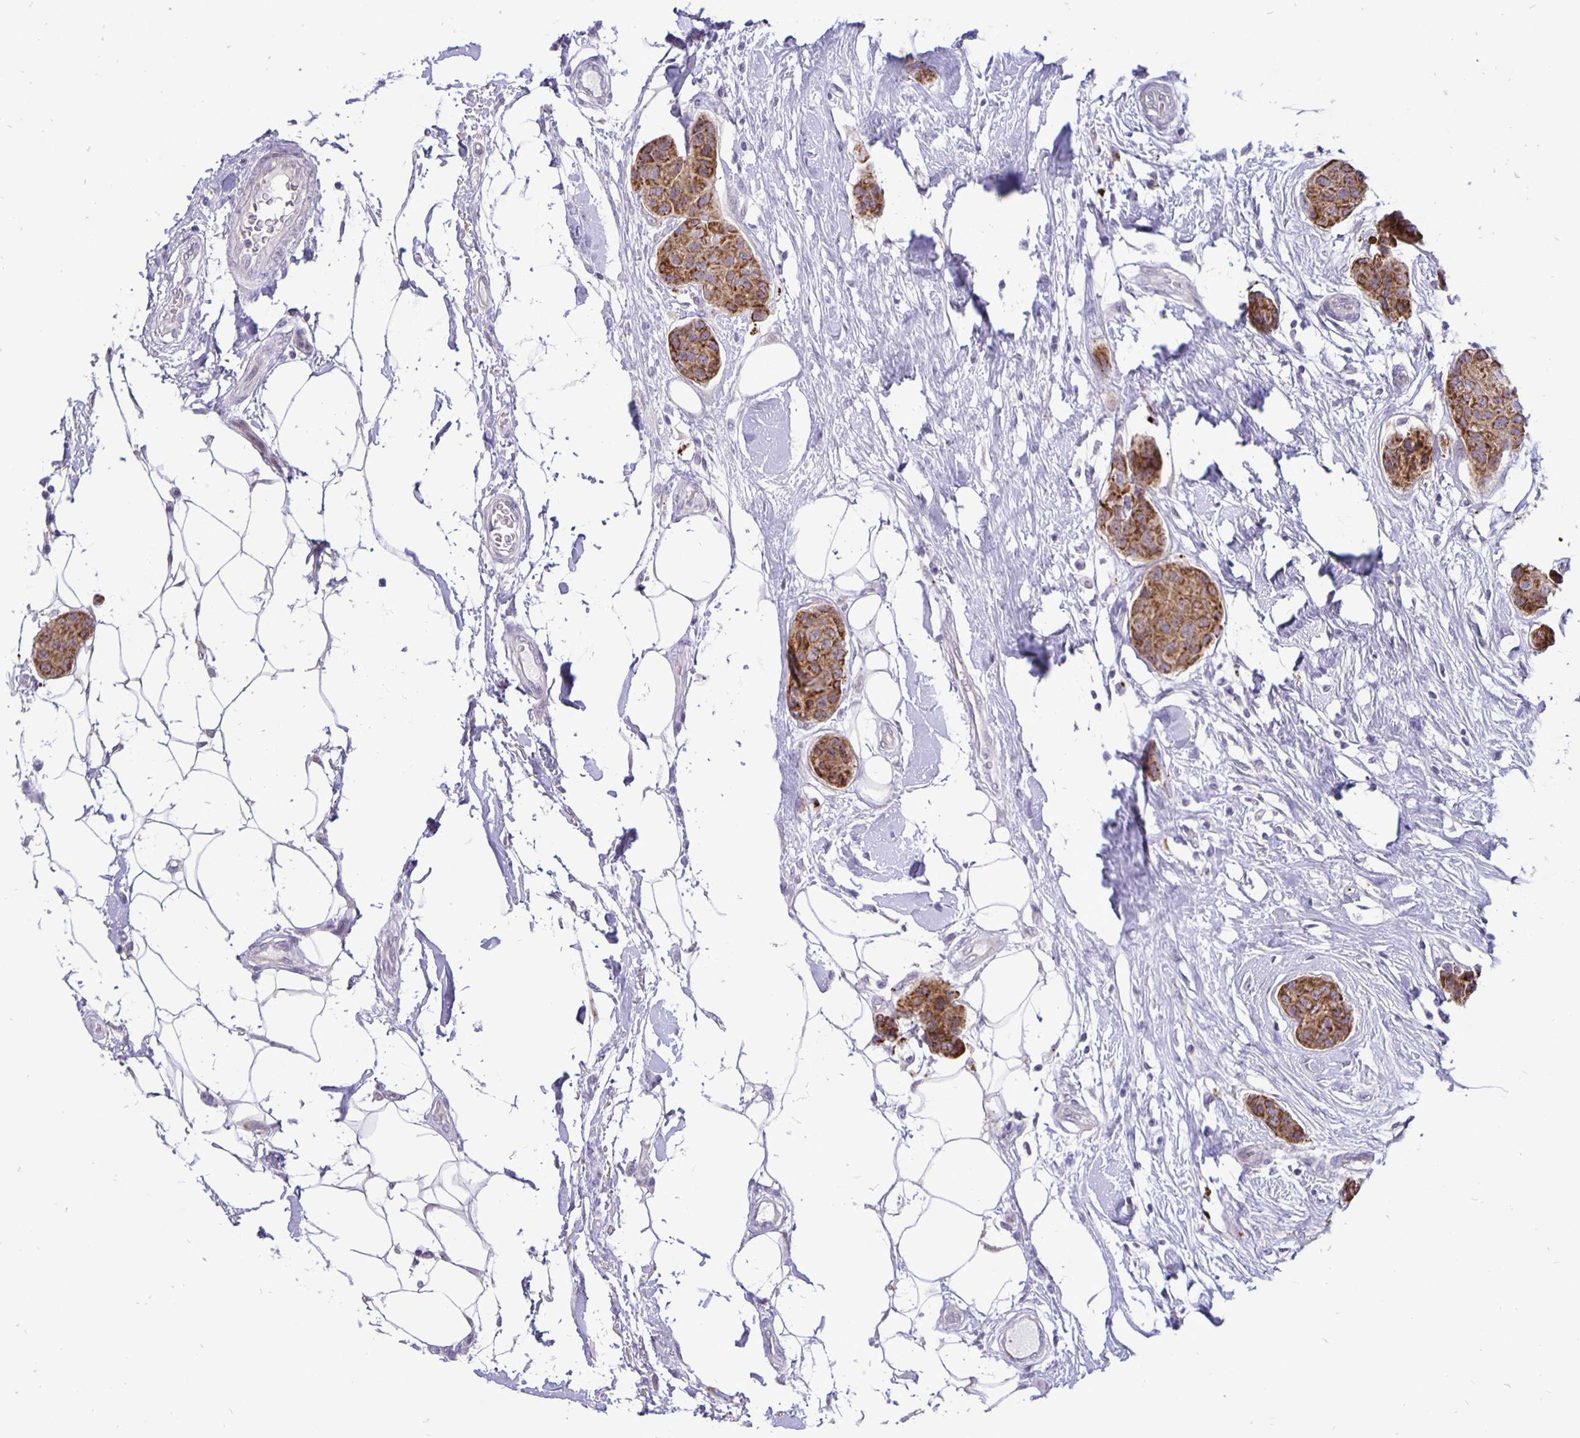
{"staining": {"intensity": "moderate", "quantity": ">75%", "location": "cytoplasmic/membranous"}, "tissue": "breast cancer", "cell_type": "Tumor cells", "image_type": "cancer", "snomed": [{"axis": "morphology", "description": "Duct carcinoma"}, {"axis": "topography", "description": "Breast"}, {"axis": "topography", "description": "Lymph node"}], "caption": "Tumor cells show medium levels of moderate cytoplasmic/membranous staining in approximately >75% of cells in human invasive ductal carcinoma (breast).", "gene": "ERBB2", "patient": {"sex": "female", "age": 80}}